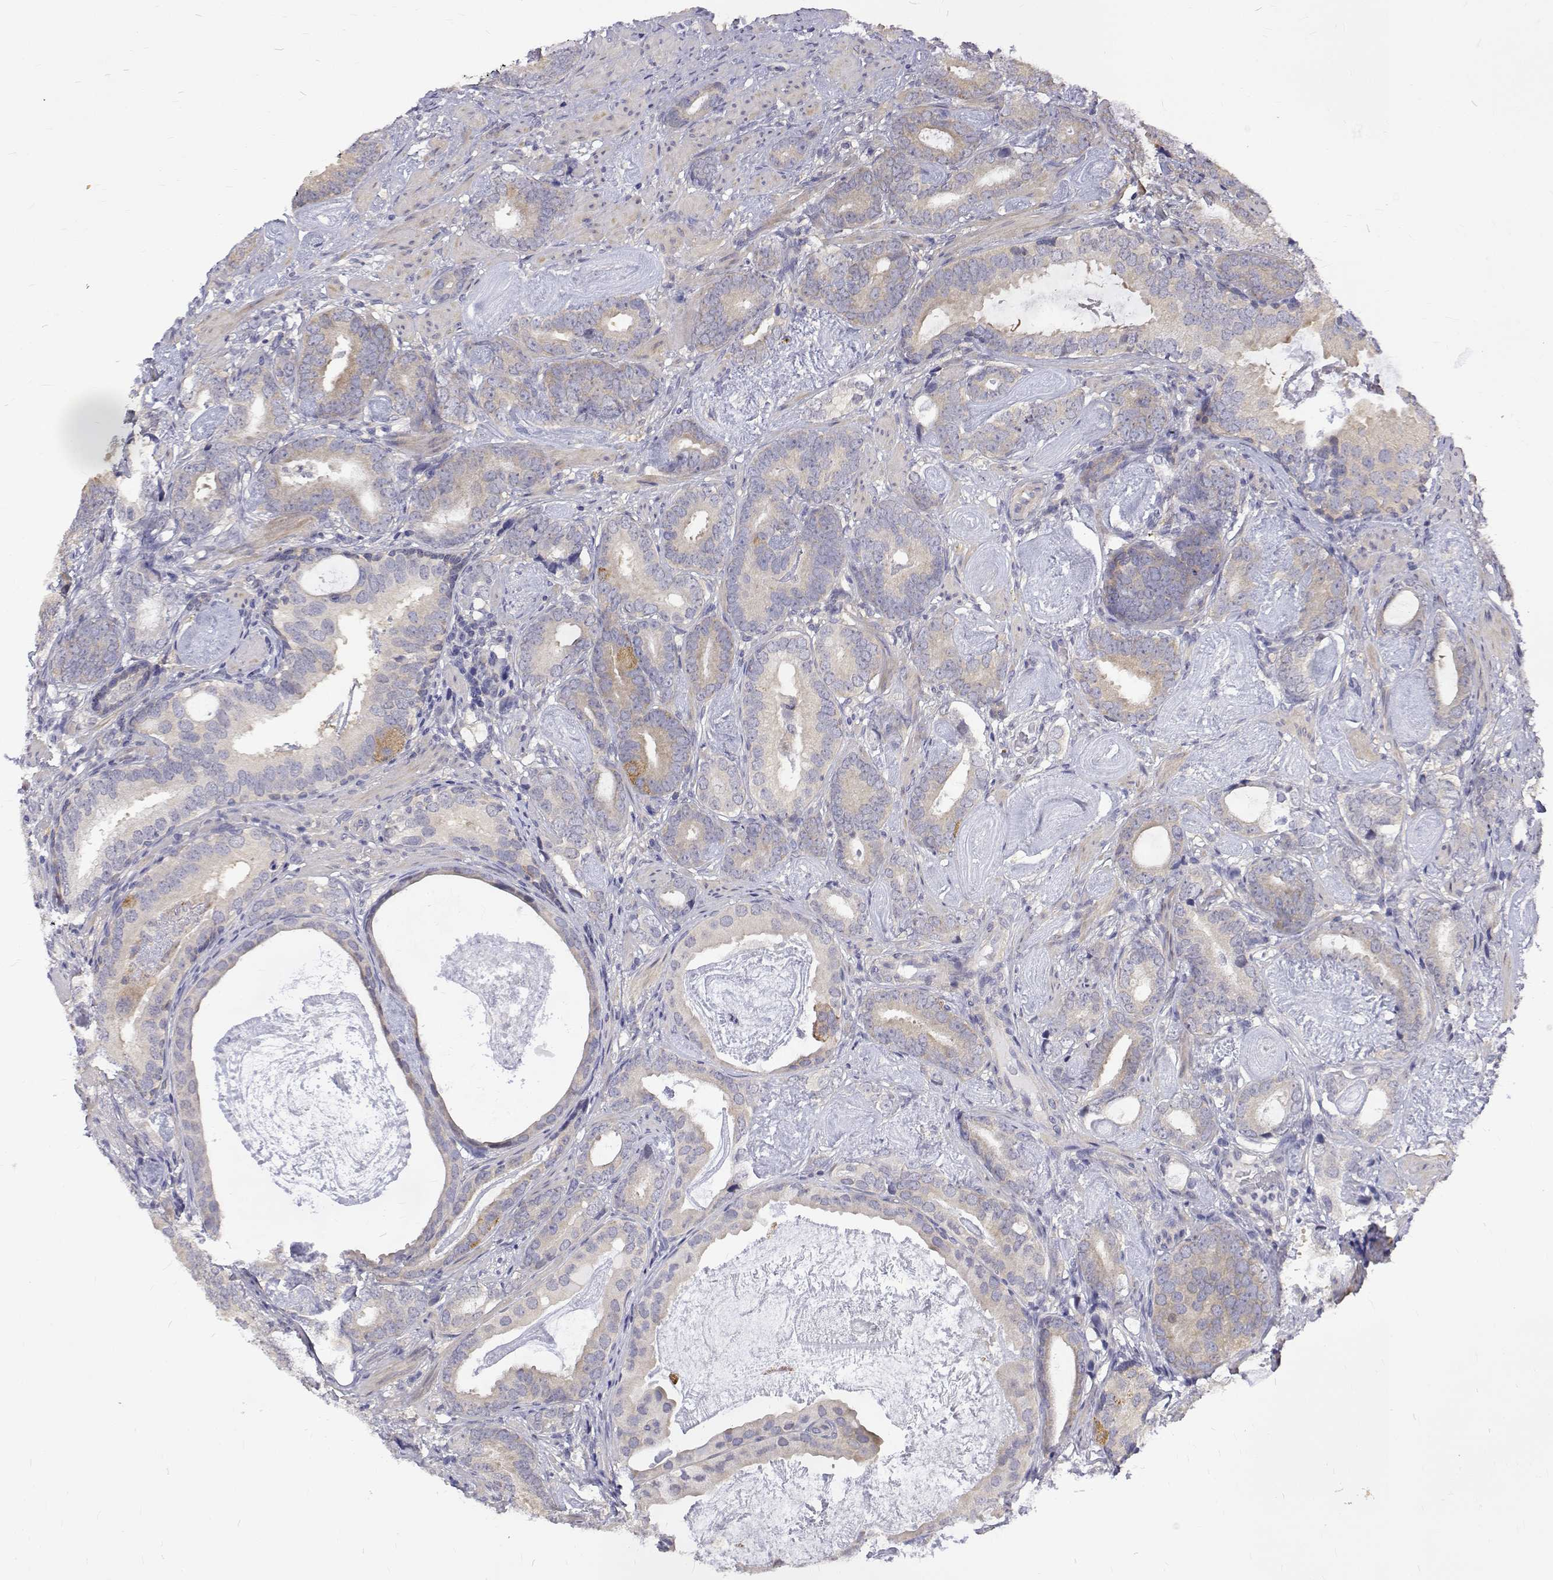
{"staining": {"intensity": "weak", "quantity": "<25%", "location": "cytoplasmic/membranous"}, "tissue": "prostate cancer", "cell_type": "Tumor cells", "image_type": "cancer", "snomed": [{"axis": "morphology", "description": "Adenocarcinoma, Low grade"}, {"axis": "topography", "description": "Prostate and seminal vesicle, NOS"}], "caption": "Tumor cells show no significant expression in prostate cancer.", "gene": "PADI1", "patient": {"sex": "male", "age": 71}}